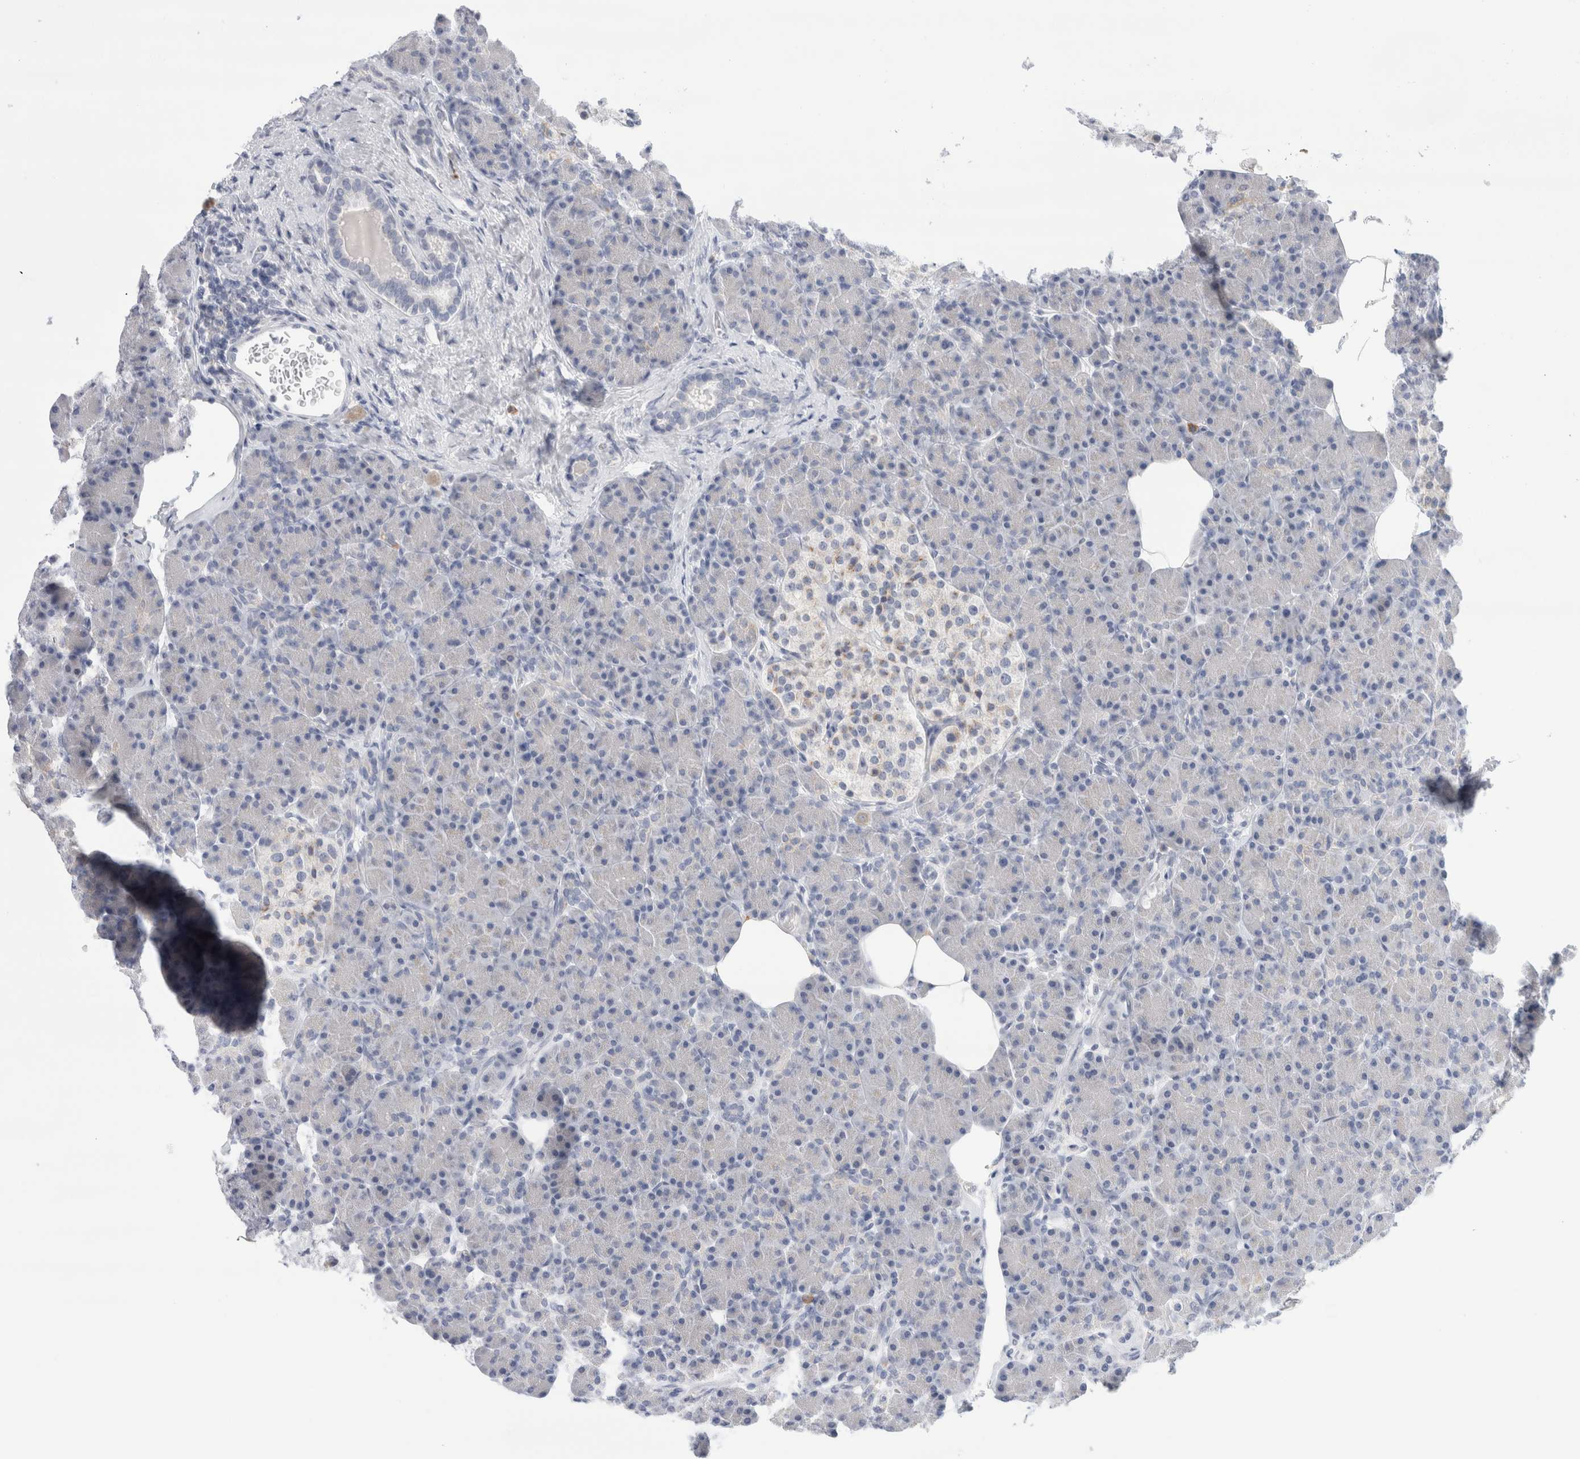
{"staining": {"intensity": "negative", "quantity": "none", "location": "none"}, "tissue": "pancreas", "cell_type": "Exocrine glandular cells", "image_type": "normal", "snomed": [{"axis": "morphology", "description": "Normal tissue, NOS"}, {"axis": "topography", "description": "Pancreas"}], "caption": "Immunohistochemistry image of normal human pancreas stained for a protein (brown), which reveals no expression in exocrine glandular cells.", "gene": "SLC22A12", "patient": {"sex": "female", "age": 43}}